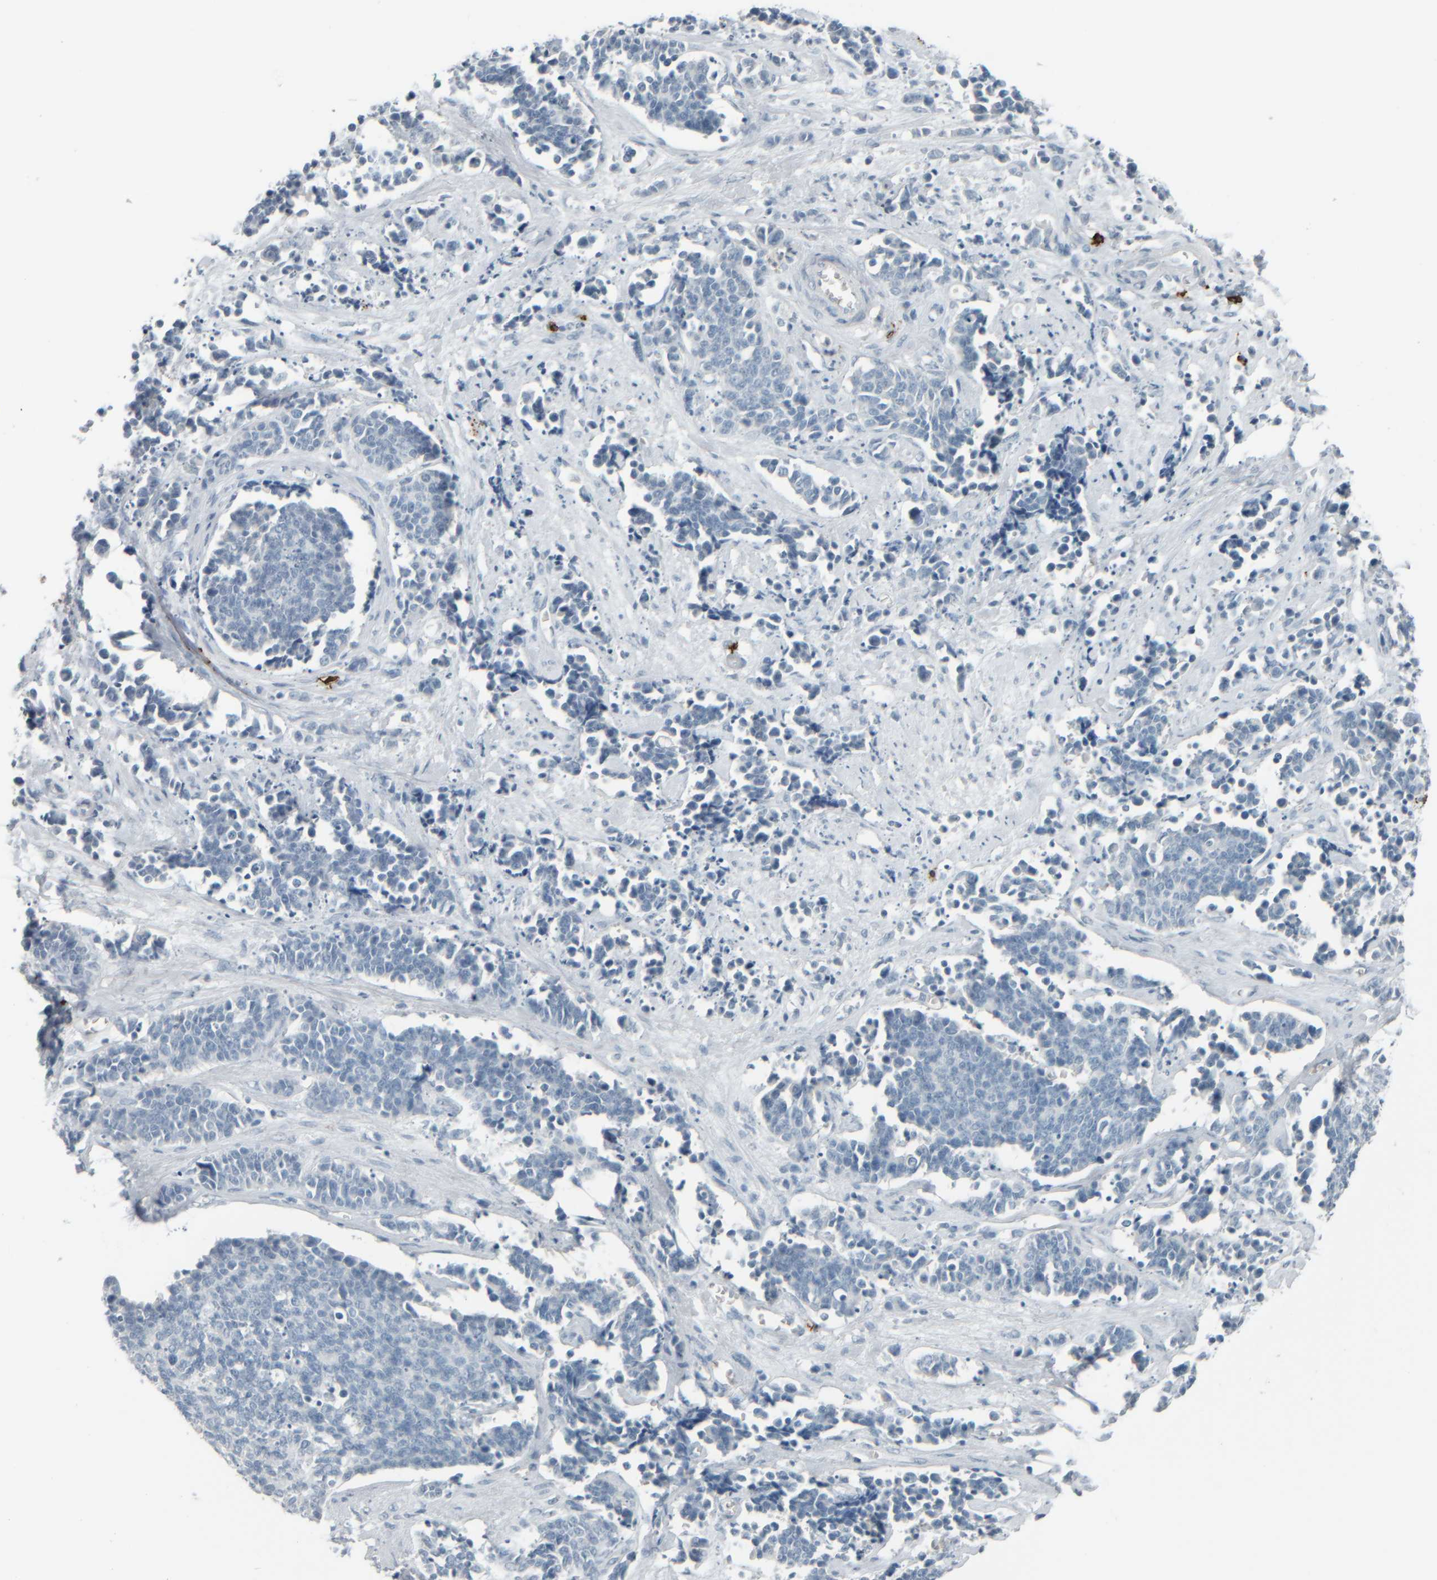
{"staining": {"intensity": "negative", "quantity": "none", "location": "none"}, "tissue": "cervical cancer", "cell_type": "Tumor cells", "image_type": "cancer", "snomed": [{"axis": "morphology", "description": "Squamous cell carcinoma, NOS"}, {"axis": "topography", "description": "Cervix"}], "caption": "A photomicrograph of human squamous cell carcinoma (cervical) is negative for staining in tumor cells.", "gene": "TPSAB1", "patient": {"sex": "female", "age": 35}}